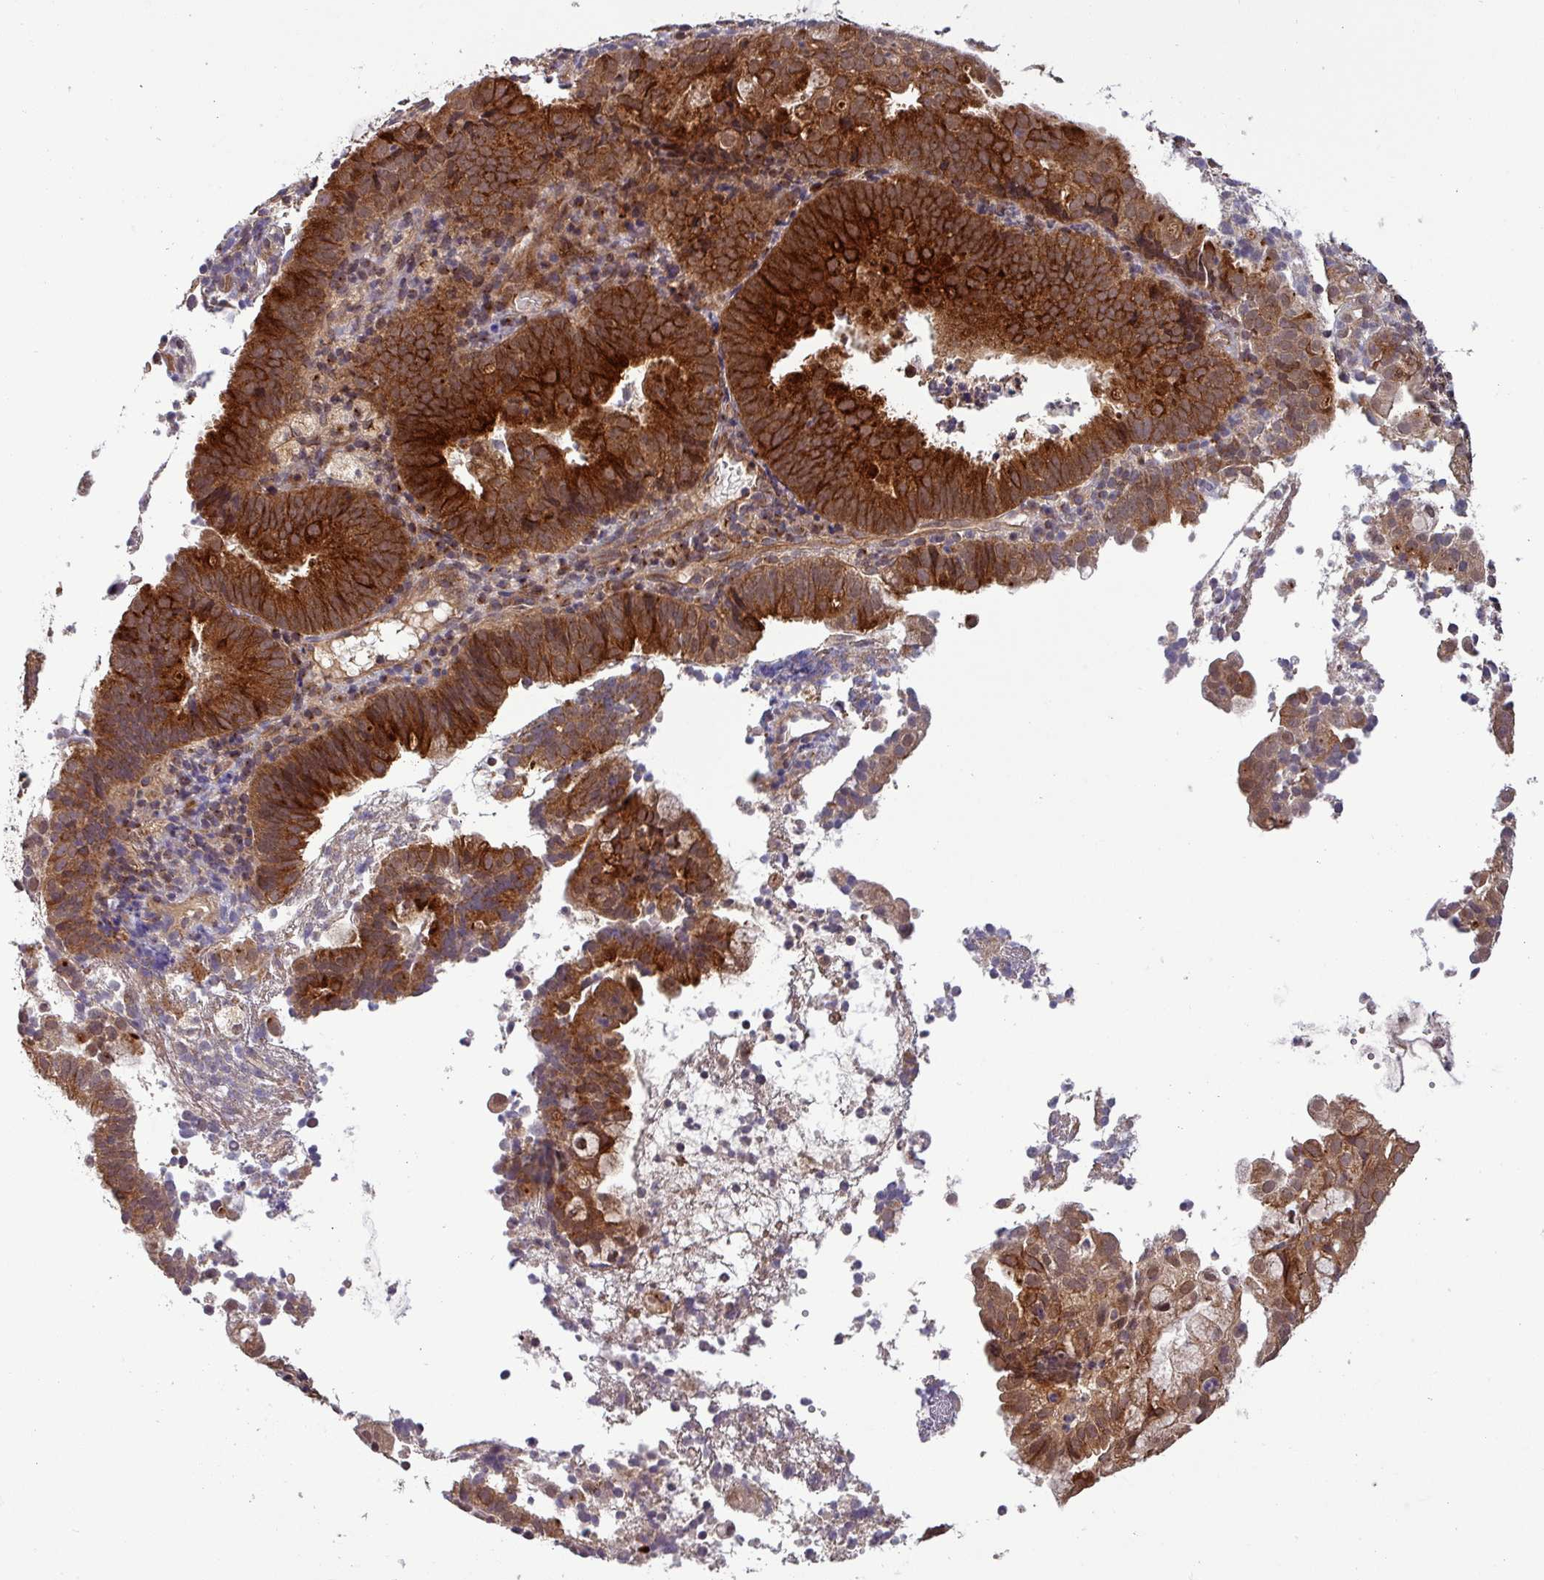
{"staining": {"intensity": "strong", "quantity": ">75%", "location": "cytoplasmic/membranous"}, "tissue": "endometrial cancer", "cell_type": "Tumor cells", "image_type": "cancer", "snomed": [{"axis": "morphology", "description": "Adenocarcinoma, NOS"}, {"axis": "topography", "description": "Endometrium"}], "caption": "About >75% of tumor cells in adenocarcinoma (endometrial) exhibit strong cytoplasmic/membranous protein staining as visualized by brown immunohistochemical staining.", "gene": "PUS1", "patient": {"sex": "female", "age": 80}}